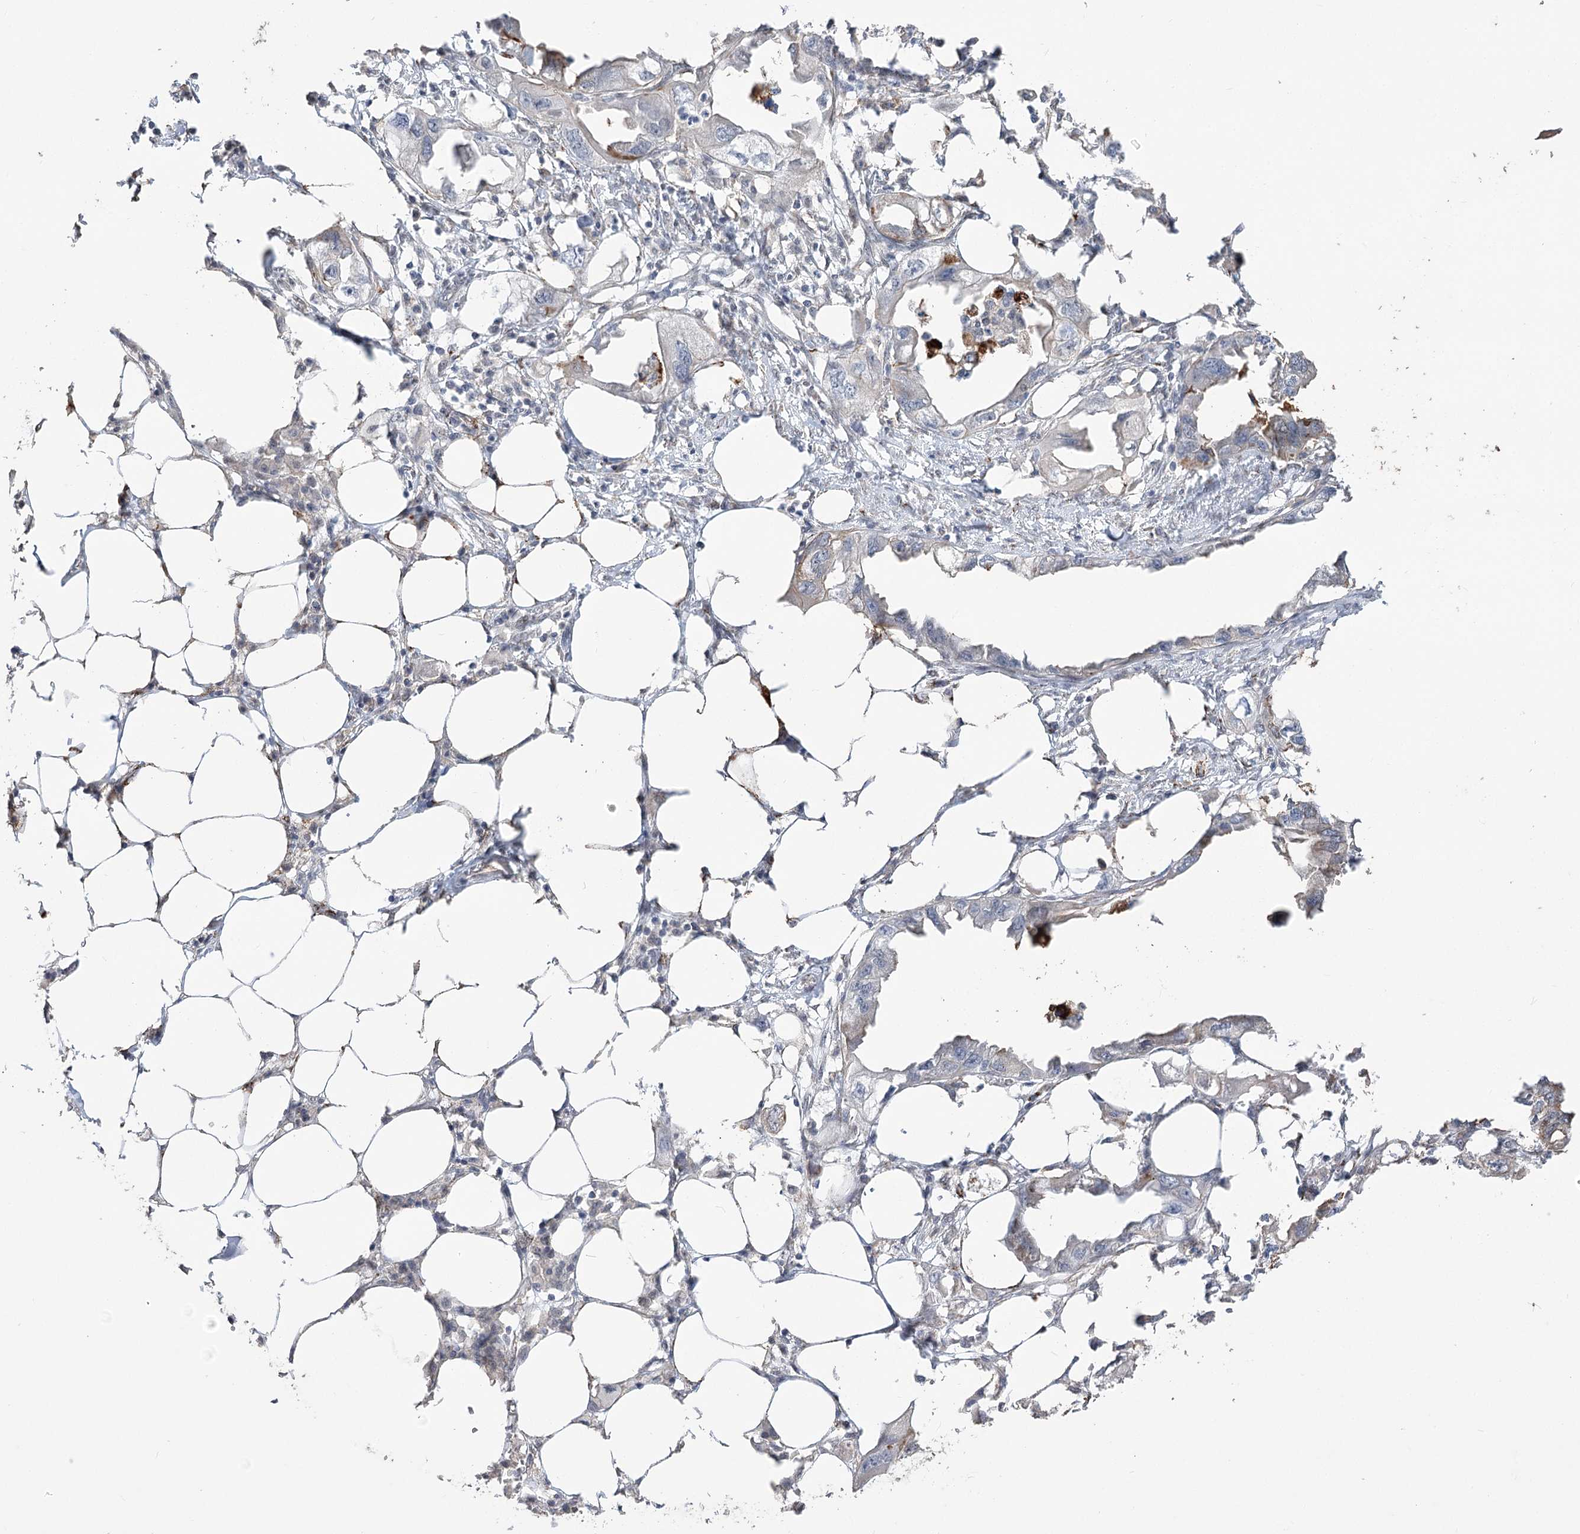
{"staining": {"intensity": "moderate", "quantity": "<25%", "location": "cytoplasmic/membranous"}, "tissue": "endometrial cancer", "cell_type": "Tumor cells", "image_type": "cancer", "snomed": [{"axis": "morphology", "description": "Adenocarcinoma, NOS"}, {"axis": "morphology", "description": "Adenocarcinoma, metastatic, NOS"}, {"axis": "topography", "description": "Adipose tissue"}, {"axis": "topography", "description": "Endometrium"}], "caption": "Immunohistochemical staining of human endometrial cancer shows low levels of moderate cytoplasmic/membranous expression in about <25% of tumor cells. (IHC, brightfield microscopy, high magnification).", "gene": "ZSCAN23", "patient": {"sex": "female", "age": 67}}